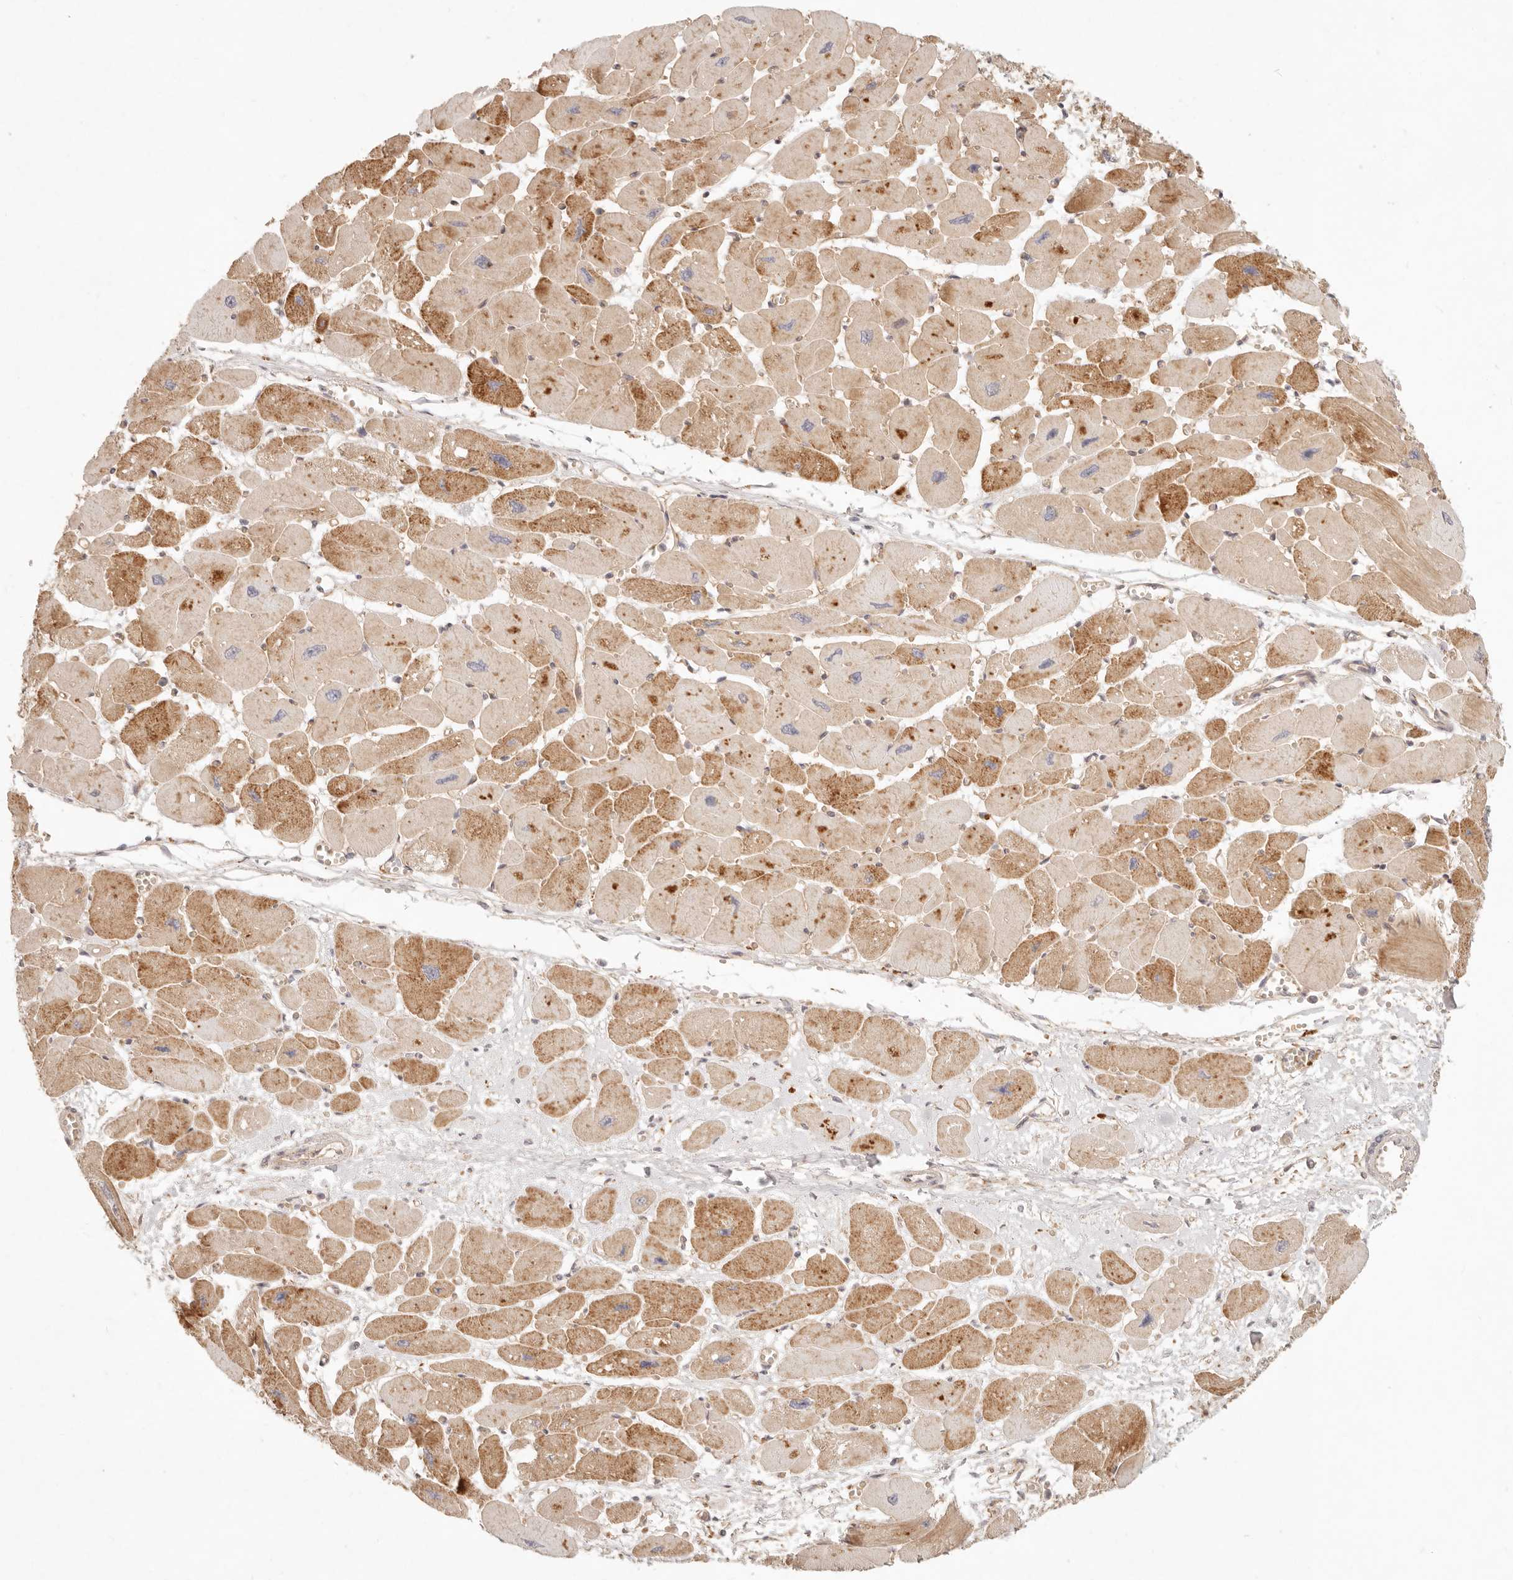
{"staining": {"intensity": "moderate", "quantity": ">75%", "location": "cytoplasmic/membranous"}, "tissue": "heart muscle", "cell_type": "Cardiomyocytes", "image_type": "normal", "snomed": [{"axis": "morphology", "description": "Normal tissue, NOS"}, {"axis": "topography", "description": "Heart"}], "caption": "Moderate cytoplasmic/membranous protein expression is seen in approximately >75% of cardiomyocytes in heart muscle.", "gene": "PPP1R3B", "patient": {"sex": "female", "age": 54}}